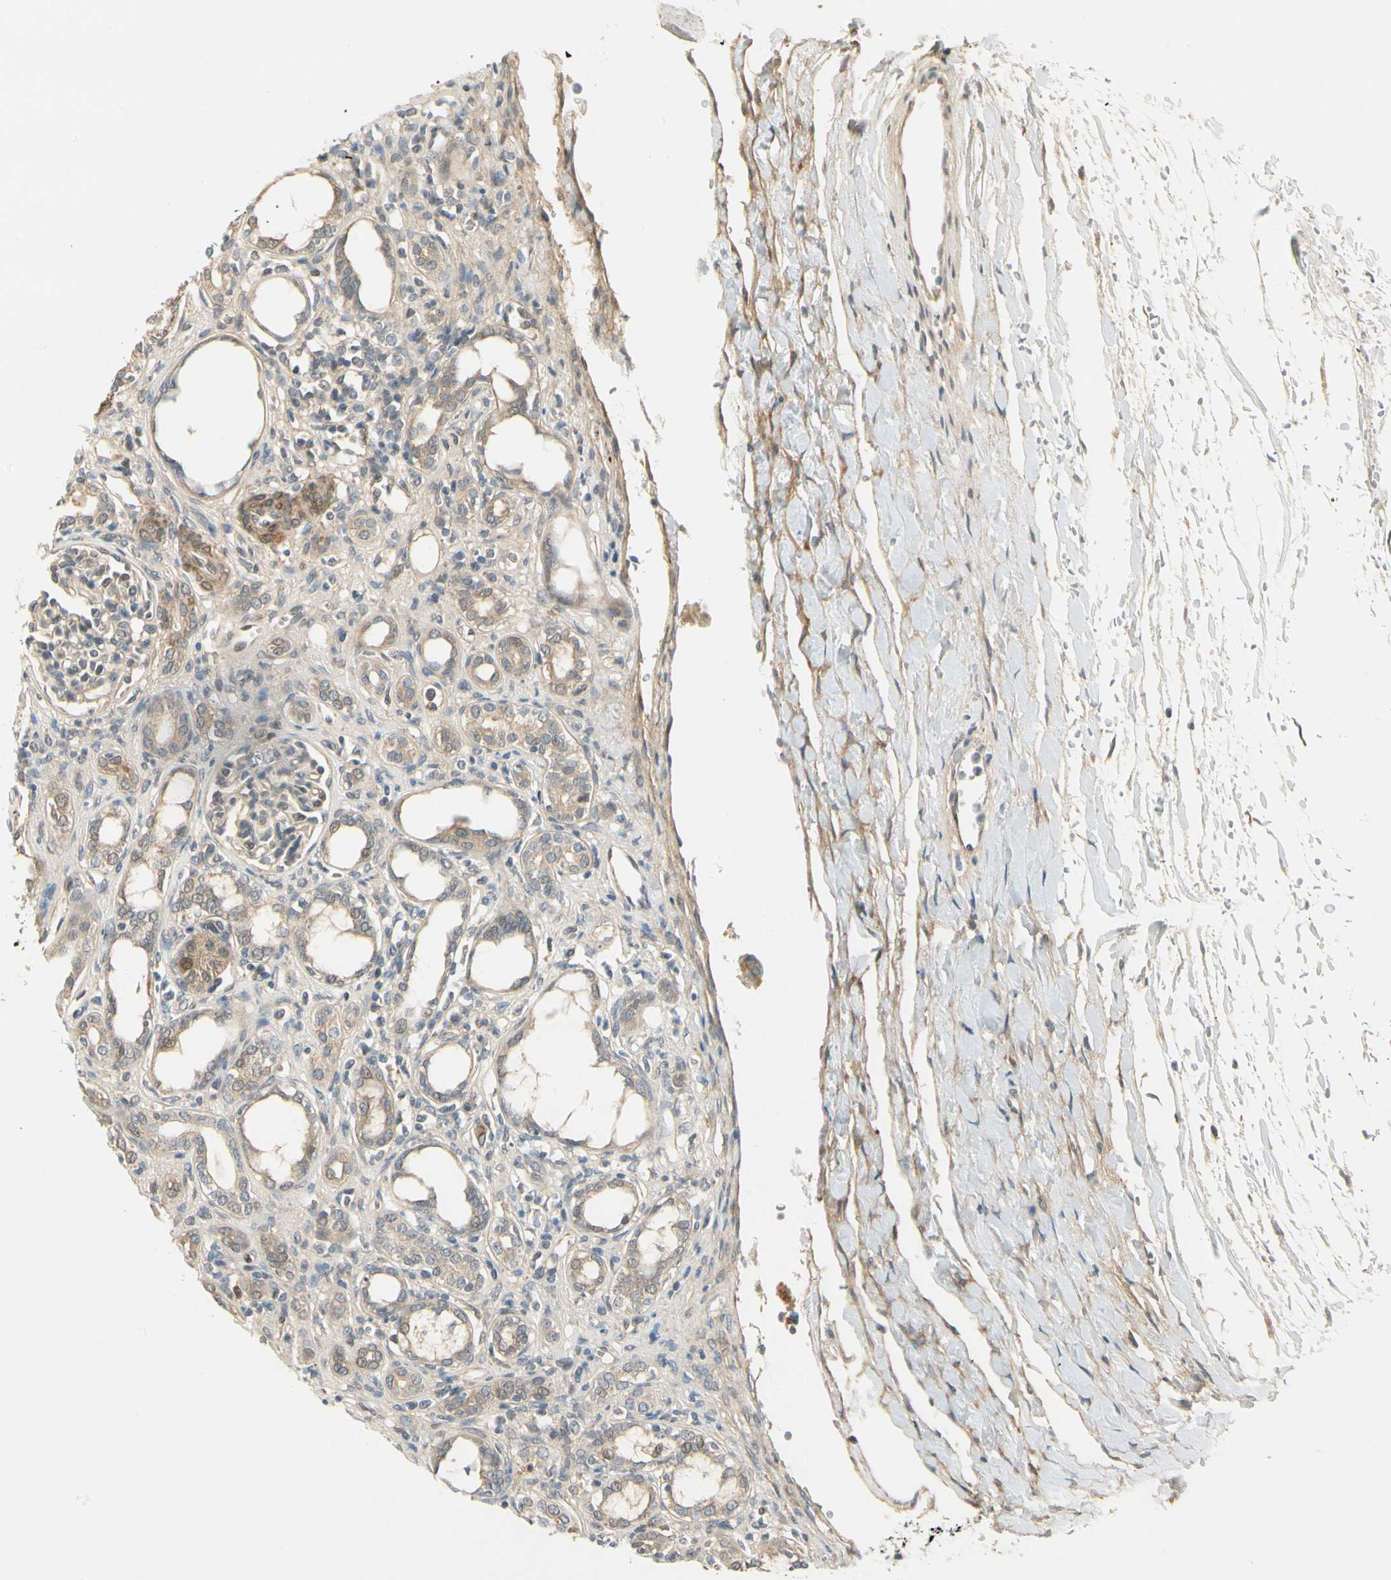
{"staining": {"intensity": "negative", "quantity": "none", "location": "none"}, "tissue": "kidney", "cell_type": "Cells in glomeruli", "image_type": "normal", "snomed": [{"axis": "morphology", "description": "Normal tissue, NOS"}, {"axis": "topography", "description": "Kidney"}], "caption": "The photomicrograph demonstrates no significant staining in cells in glomeruli of kidney.", "gene": "EPHB3", "patient": {"sex": "male", "age": 7}}